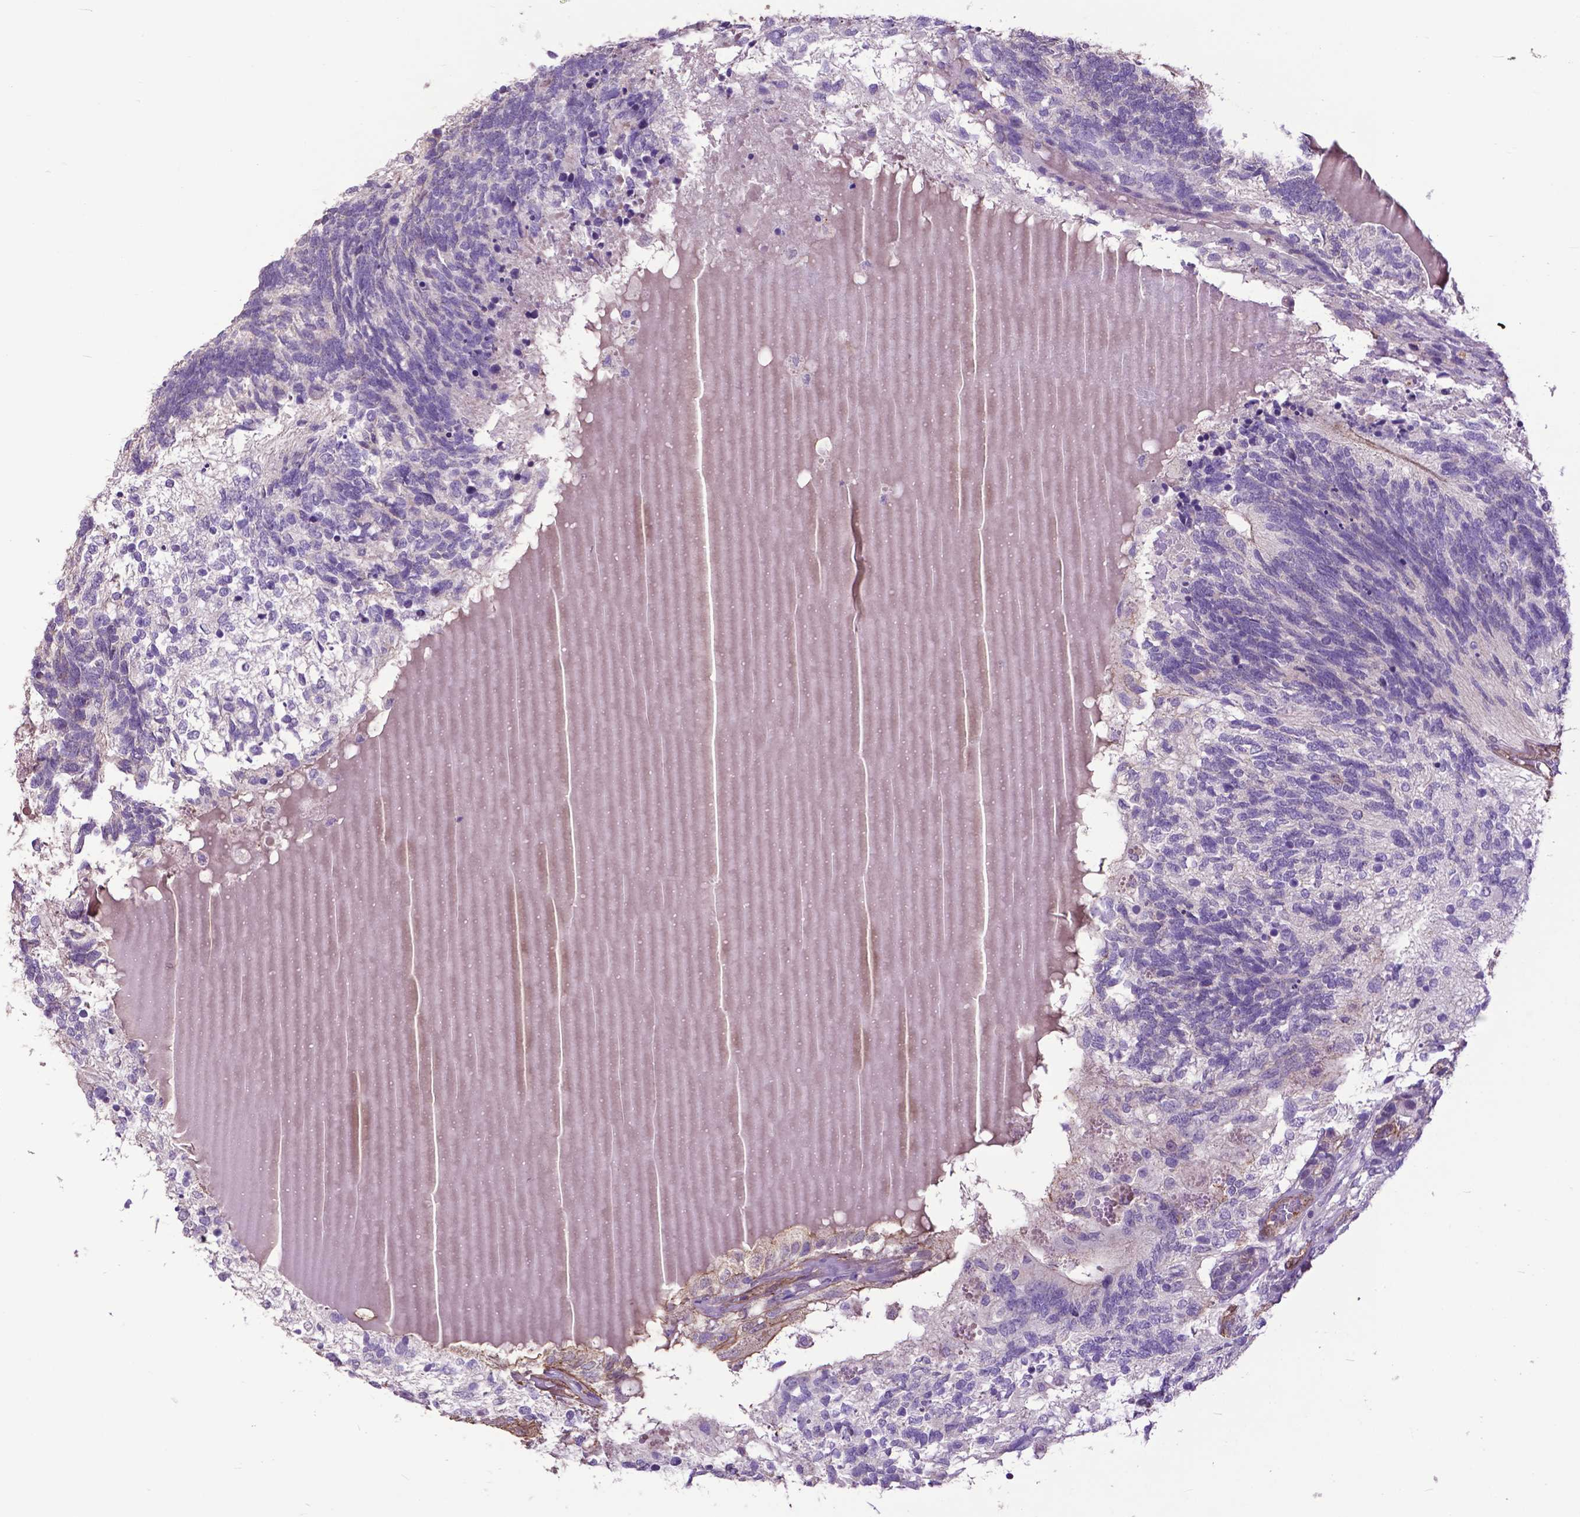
{"staining": {"intensity": "moderate", "quantity": "<25%", "location": "cytoplasmic/membranous"}, "tissue": "testis cancer", "cell_type": "Tumor cells", "image_type": "cancer", "snomed": [{"axis": "morphology", "description": "Seminoma, NOS"}, {"axis": "morphology", "description": "Carcinoma, Embryonal, NOS"}, {"axis": "topography", "description": "Testis"}], "caption": "A high-resolution histopathology image shows immunohistochemistry staining of testis cancer, which demonstrates moderate cytoplasmic/membranous staining in about <25% of tumor cells.", "gene": "PDLIM1", "patient": {"sex": "male", "age": 41}}